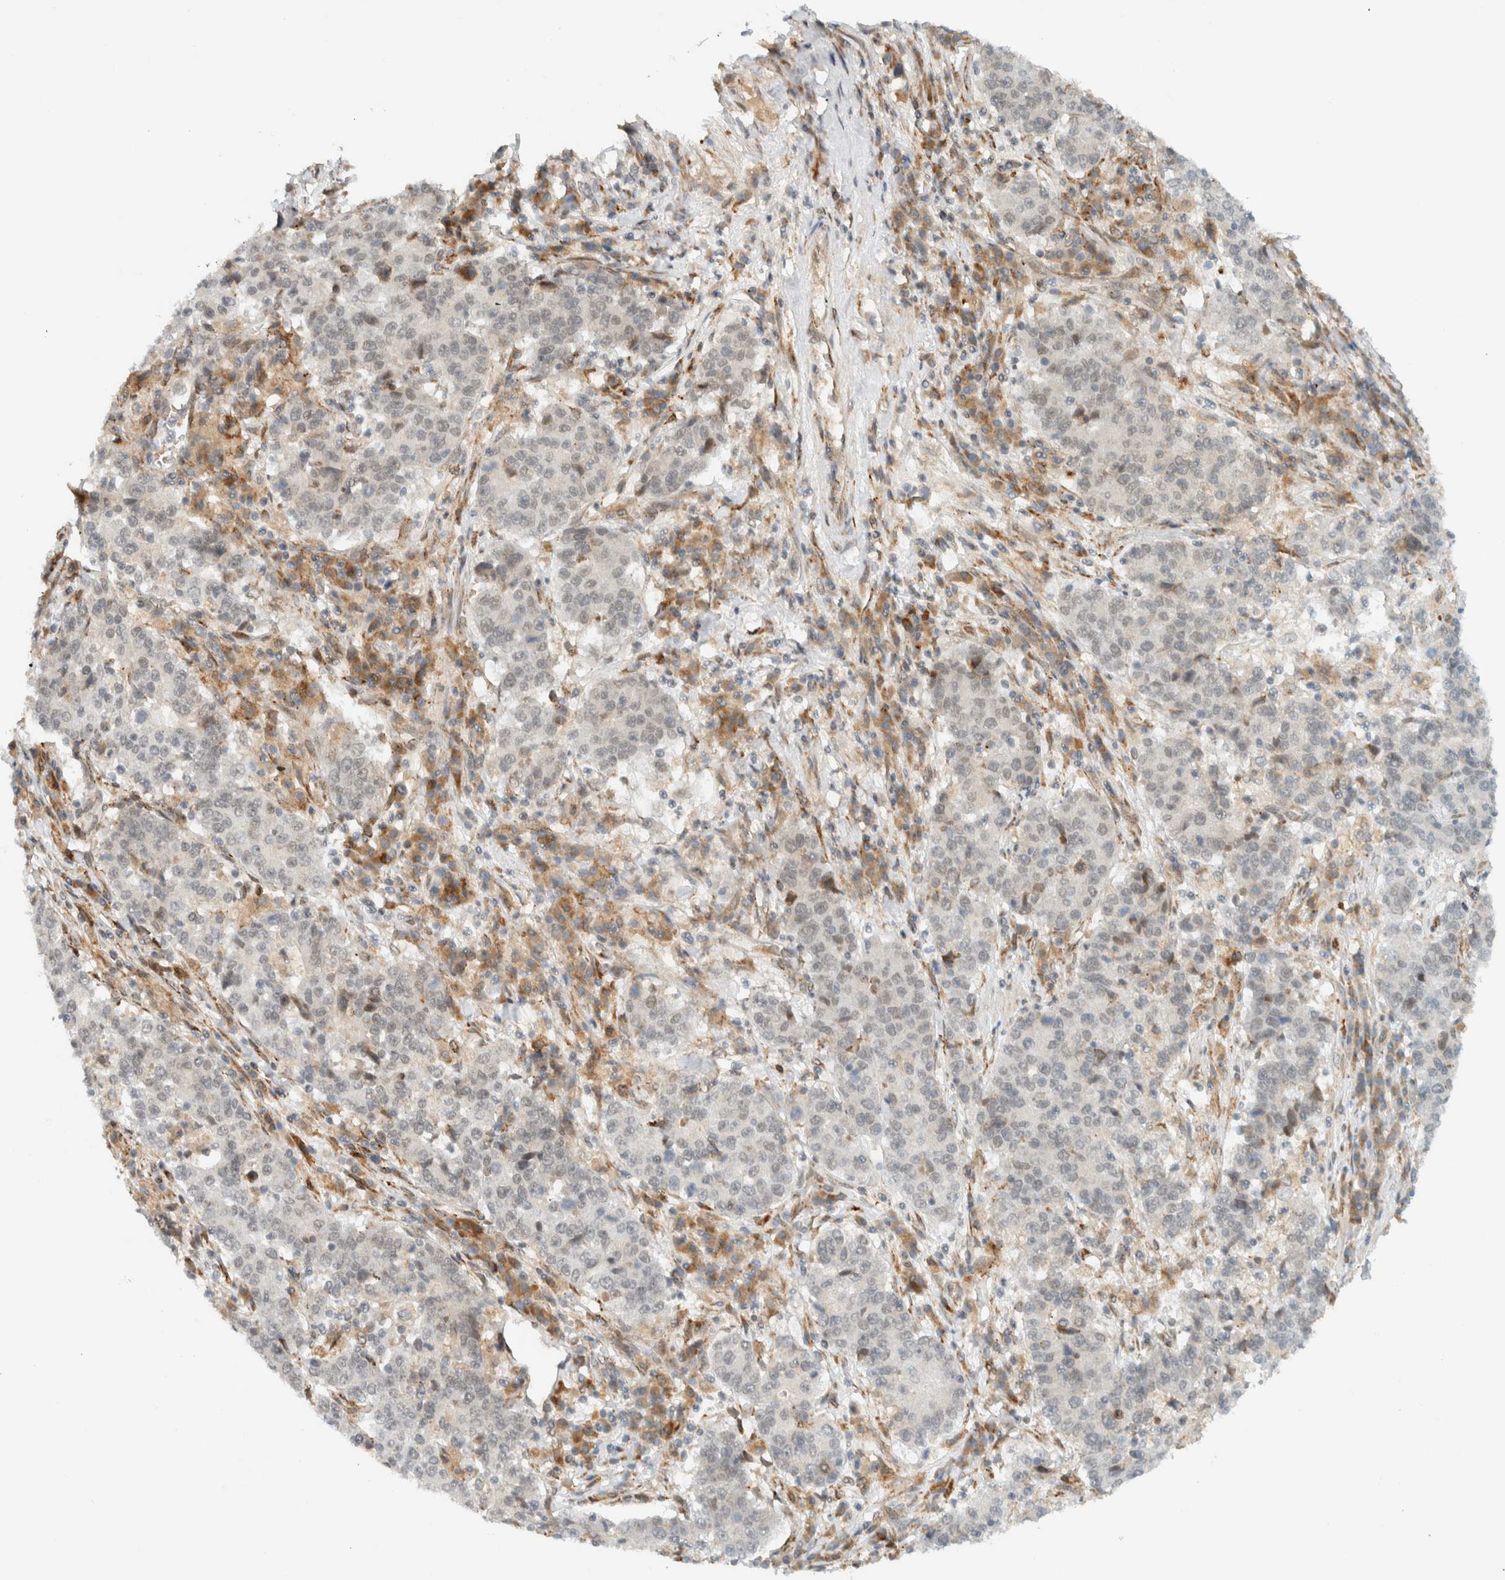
{"staining": {"intensity": "weak", "quantity": "<25%", "location": "nuclear"}, "tissue": "stomach cancer", "cell_type": "Tumor cells", "image_type": "cancer", "snomed": [{"axis": "morphology", "description": "Adenocarcinoma, NOS"}, {"axis": "topography", "description": "Stomach"}], "caption": "Human stomach cancer stained for a protein using immunohistochemistry shows no expression in tumor cells.", "gene": "ITPRID1", "patient": {"sex": "male", "age": 59}}